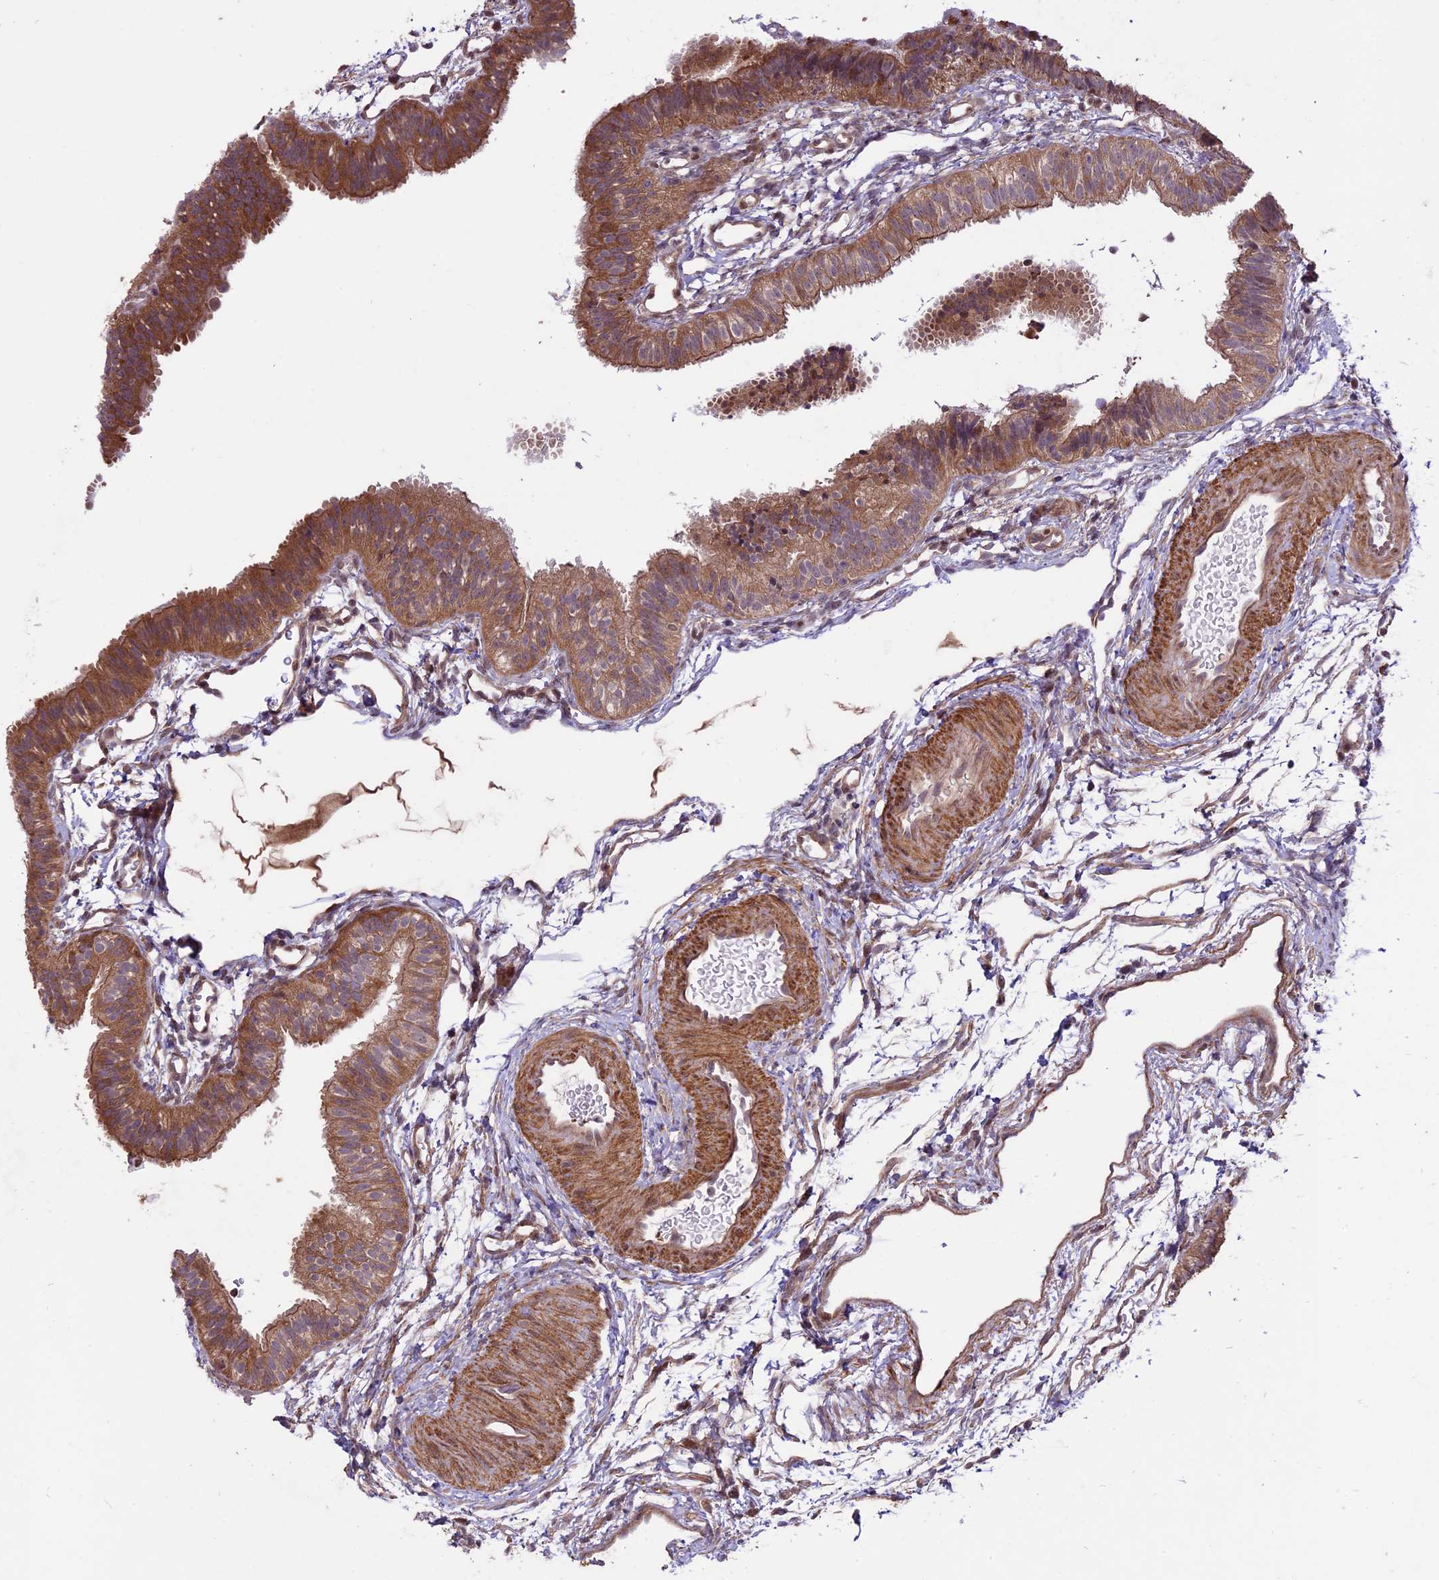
{"staining": {"intensity": "moderate", "quantity": ">75%", "location": "cytoplasmic/membranous"}, "tissue": "fallopian tube", "cell_type": "Glandular cells", "image_type": "normal", "snomed": [{"axis": "morphology", "description": "Normal tissue, NOS"}, {"axis": "topography", "description": "Fallopian tube"}], "caption": "About >75% of glandular cells in benign fallopian tube demonstrate moderate cytoplasmic/membranous protein positivity as visualized by brown immunohistochemical staining.", "gene": "HDAC5", "patient": {"sex": "female", "age": 35}}